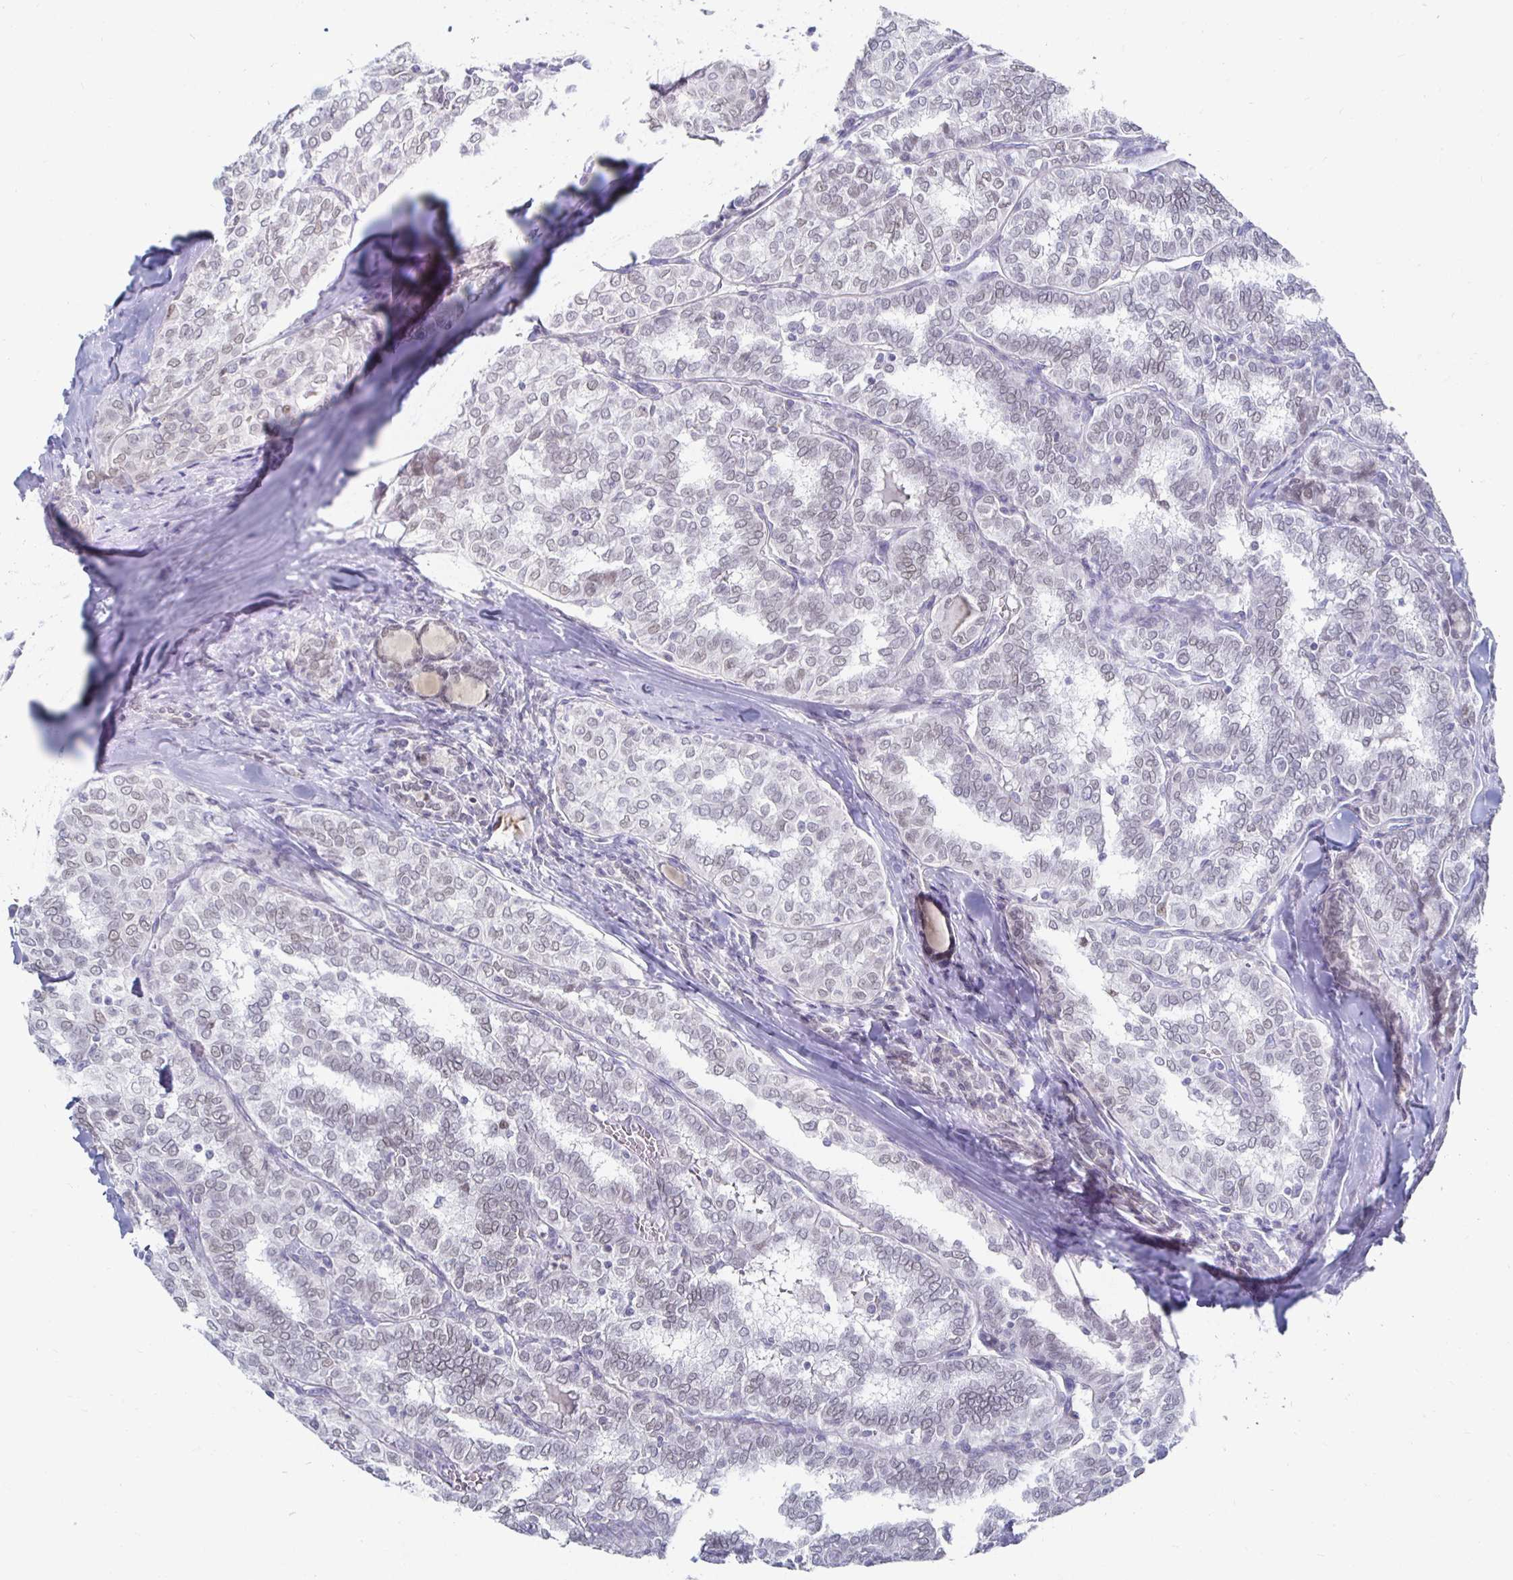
{"staining": {"intensity": "negative", "quantity": "none", "location": "none"}, "tissue": "thyroid cancer", "cell_type": "Tumor cells", "image_type": "cancer", "snomed": [{"axis": "morphology", "description": "Papillary adenocarcinoma, NOS"}, {"axis": "topography", "description": "Thyroid gland"}], "caption": "This photomicrograph is of thyroid cancer (papillary adenocarcinoma) stained with immunohistochemistry (IHC) to label a protein in brown with the nuclei are counter-stained blue. There is no expression in tumor cells.", "gene": "NOCT", "patient": {"sex": "female", "age": 30}}